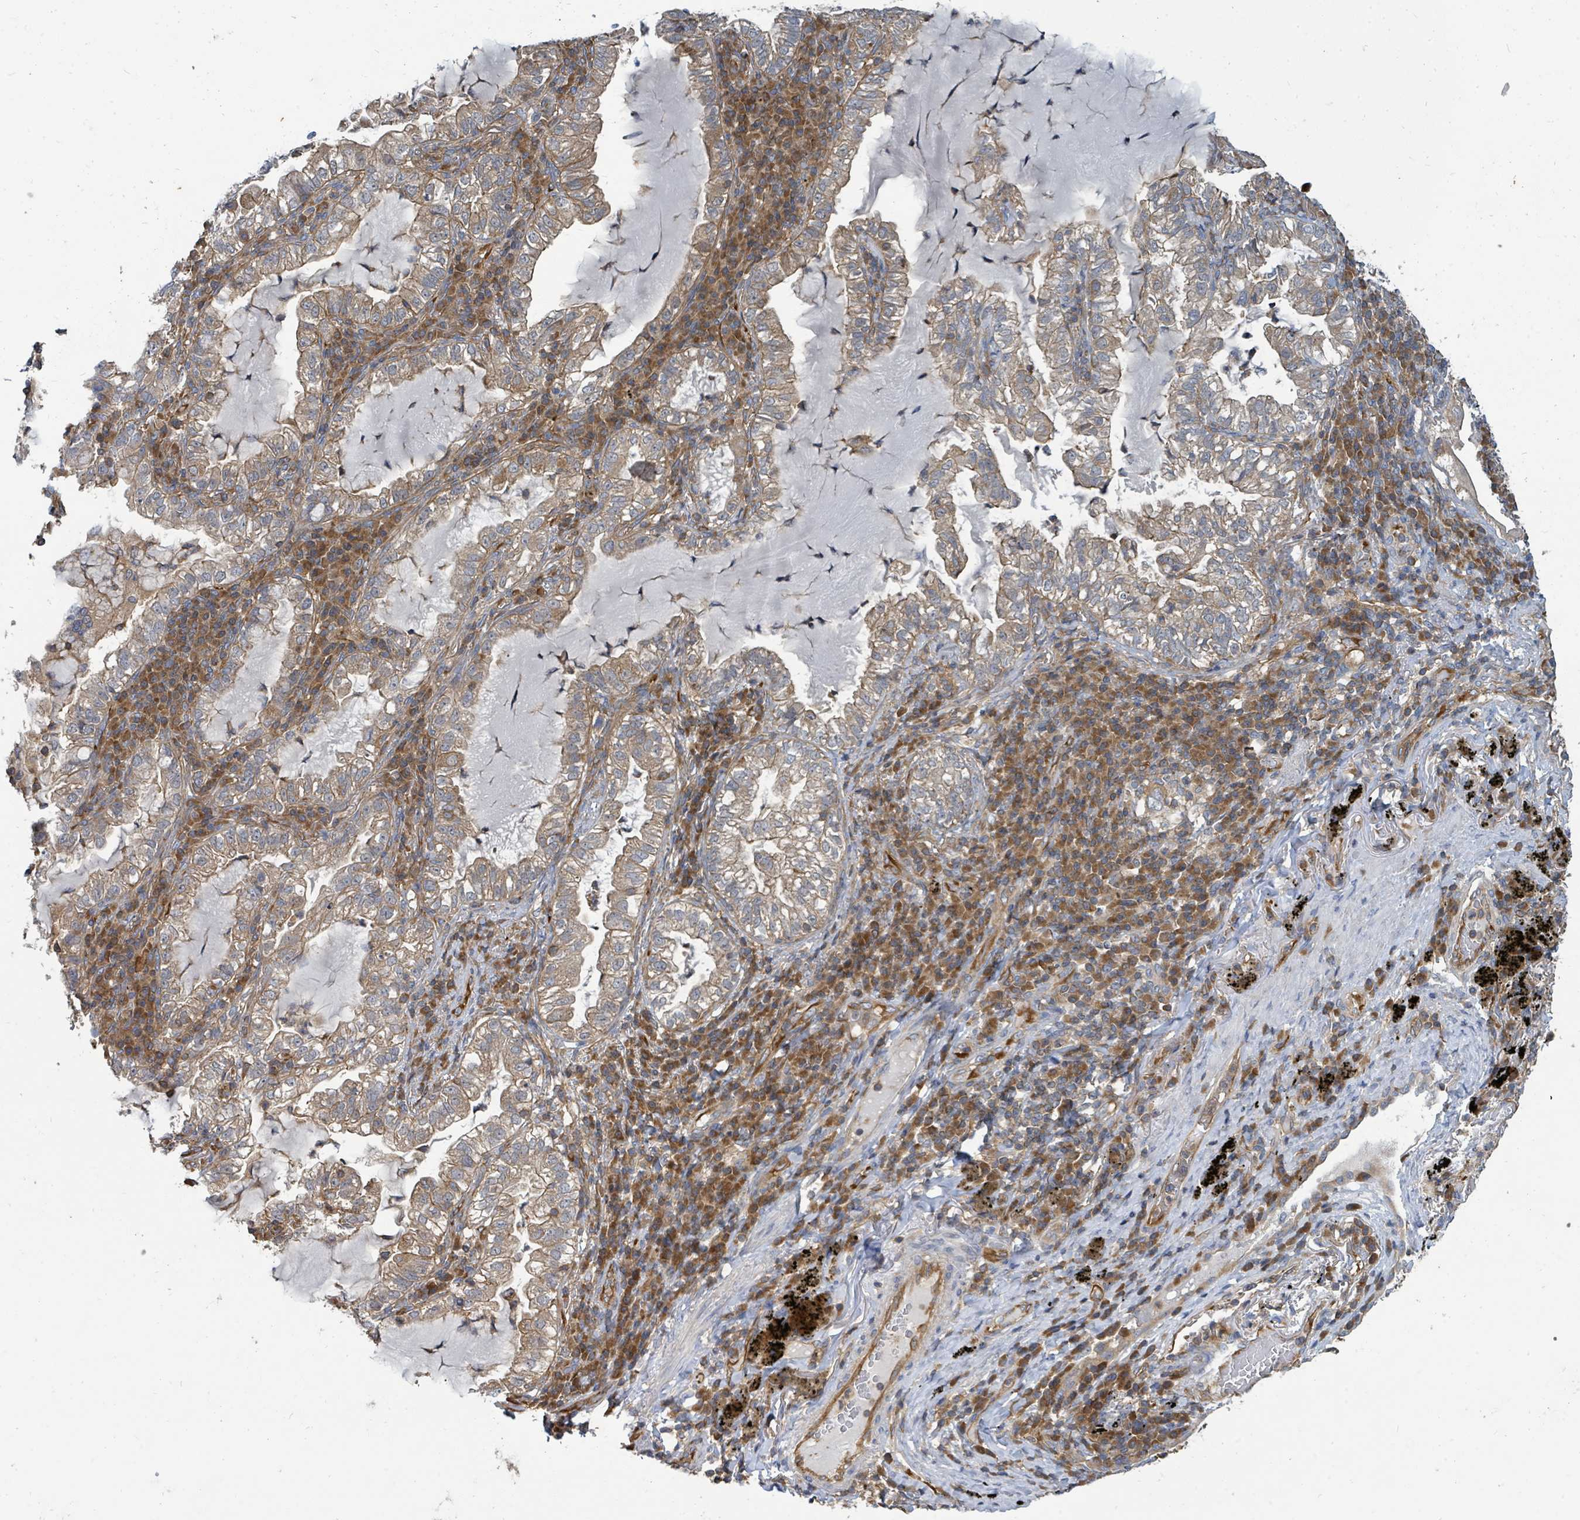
{"staining": {"intensity": "weak", "quantity": ">75%", "location": "cytoplasmic/membranous"}, "tissue": "lung cancer", "cell_type": "Tumor cells", "image_type": "cancer", "snomed": [{"axis": "morphology", "description": "Adenocarcinoma, NOS"}, {"axis": "topography", "description": "Lung"}], "caption": "A brown stain shows weak cytoplasmic/membranous expression of a protein in human lung adenocarcinoma tumor cells. (DAB (3,3'-diaminobenzidine) = brown stain, brightfield microscopy at high magnification).", "gene": "BOLA2B", "patient": {"sex": "female", "age": 73}}